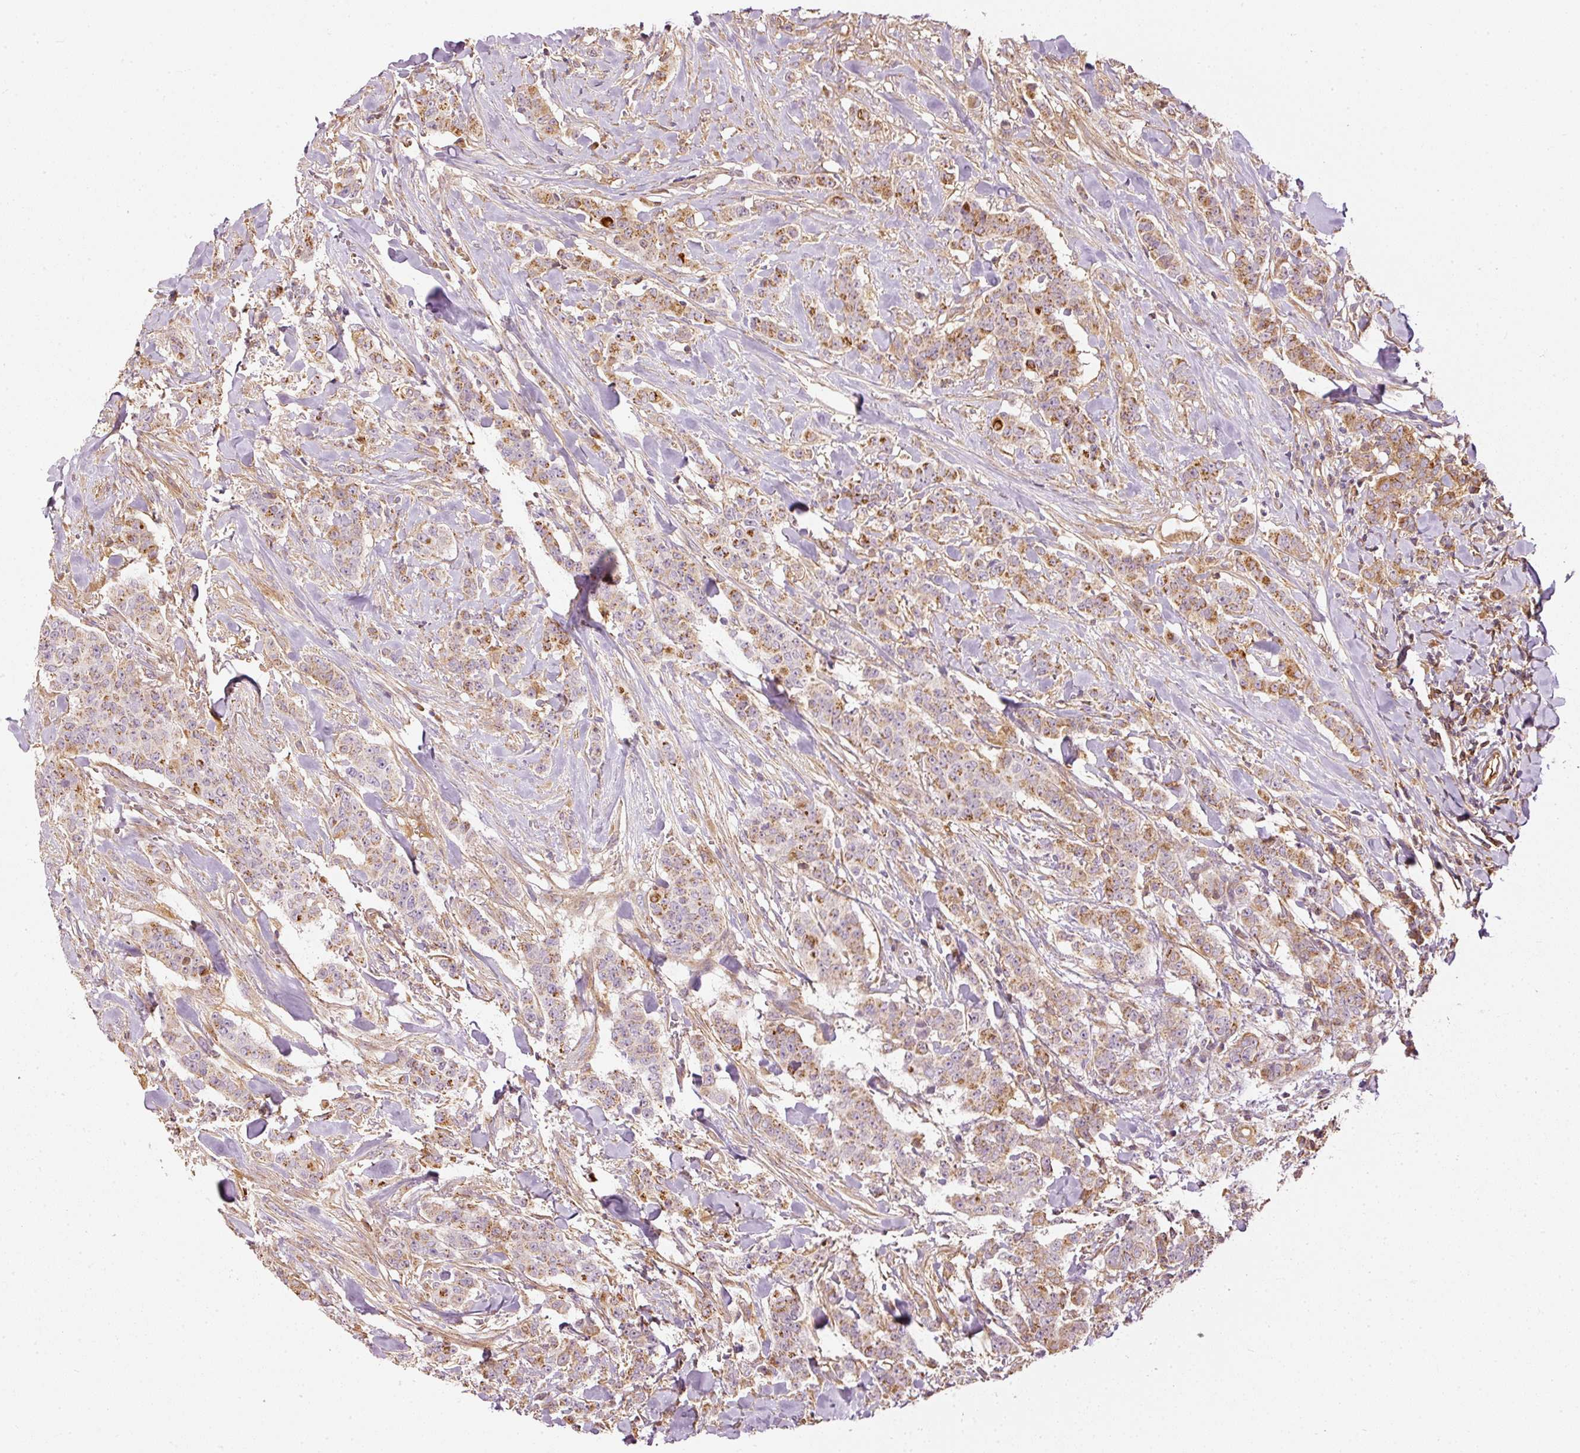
{"staining": {"intensity": "moderate", "quantity": ">75%", "location": "cytoplasmic/membranous"}, "tissue": "breast cancer", "cell_type": "Tumor cells", "image_type": "cancer", "snomed": [{"axis": "morphology", "description": "Duct carcinoma"}, {"axis": "topography", "description": "Breast"}], "caption": "Protein analysis of breast cancer (infiltrating ductal carcinoma) tissue shows moderate cytoplasmic/membranous positivity in approximately >75% of tumor cells.", "gene": "SERPING1", "patient": {"sex": "female", "age": 40}}